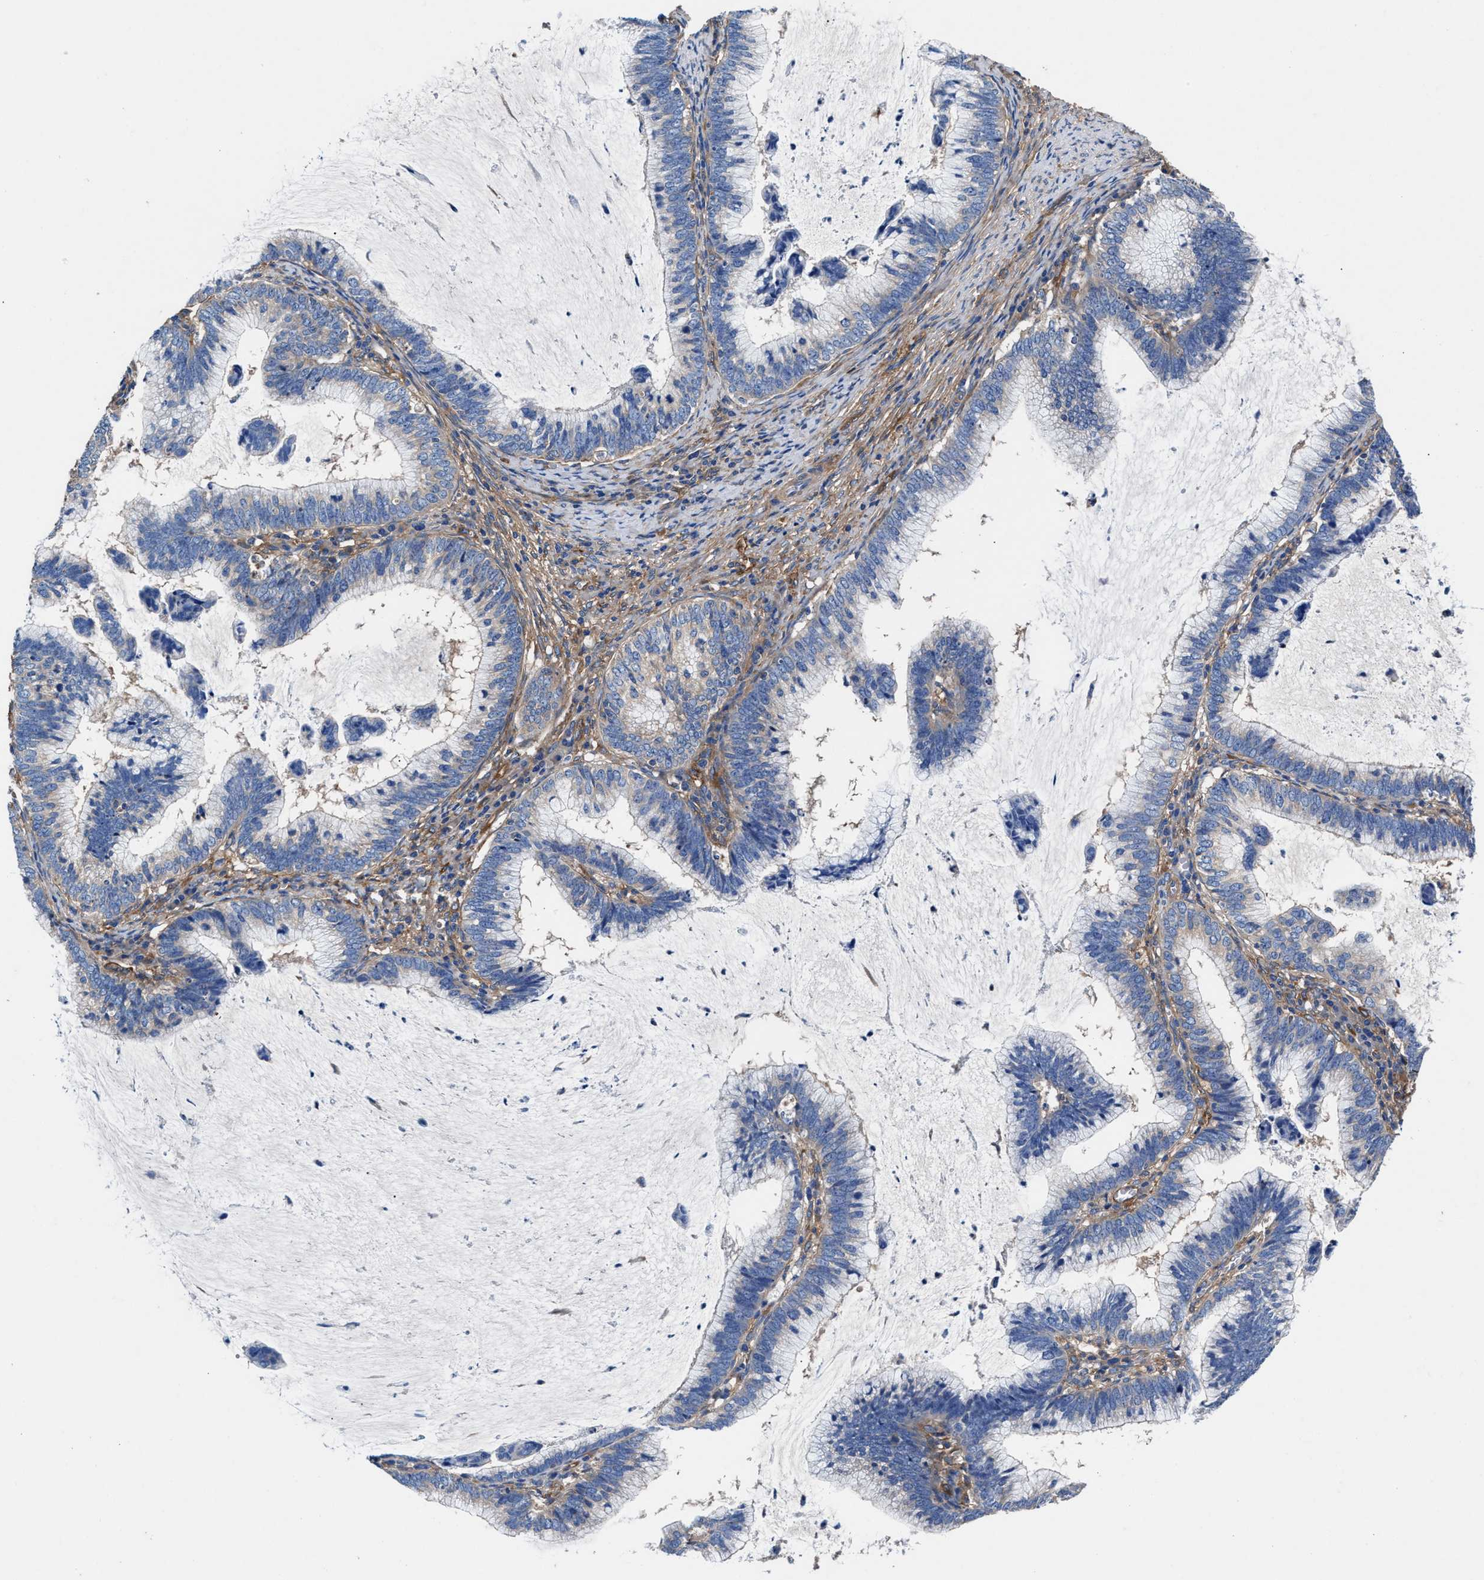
{"staining": {"intensity": "negative", "quantity": "none", "location": "none"}, "tissue": "cervical cancer", "cell_type": "Tumor cells", "image_type": "cancer", "snomed": [{"axis": "morphology", "description": "Adenocarcinoma, NOS"}, {"axis": "topography", "description": "Cervix"}], "caption": "Tumor cells are negative for brown protein staining in adenocarcinoma (cervical).", "gene": "SH3GL1", "patient": {"sex": "female", "age": 36}}